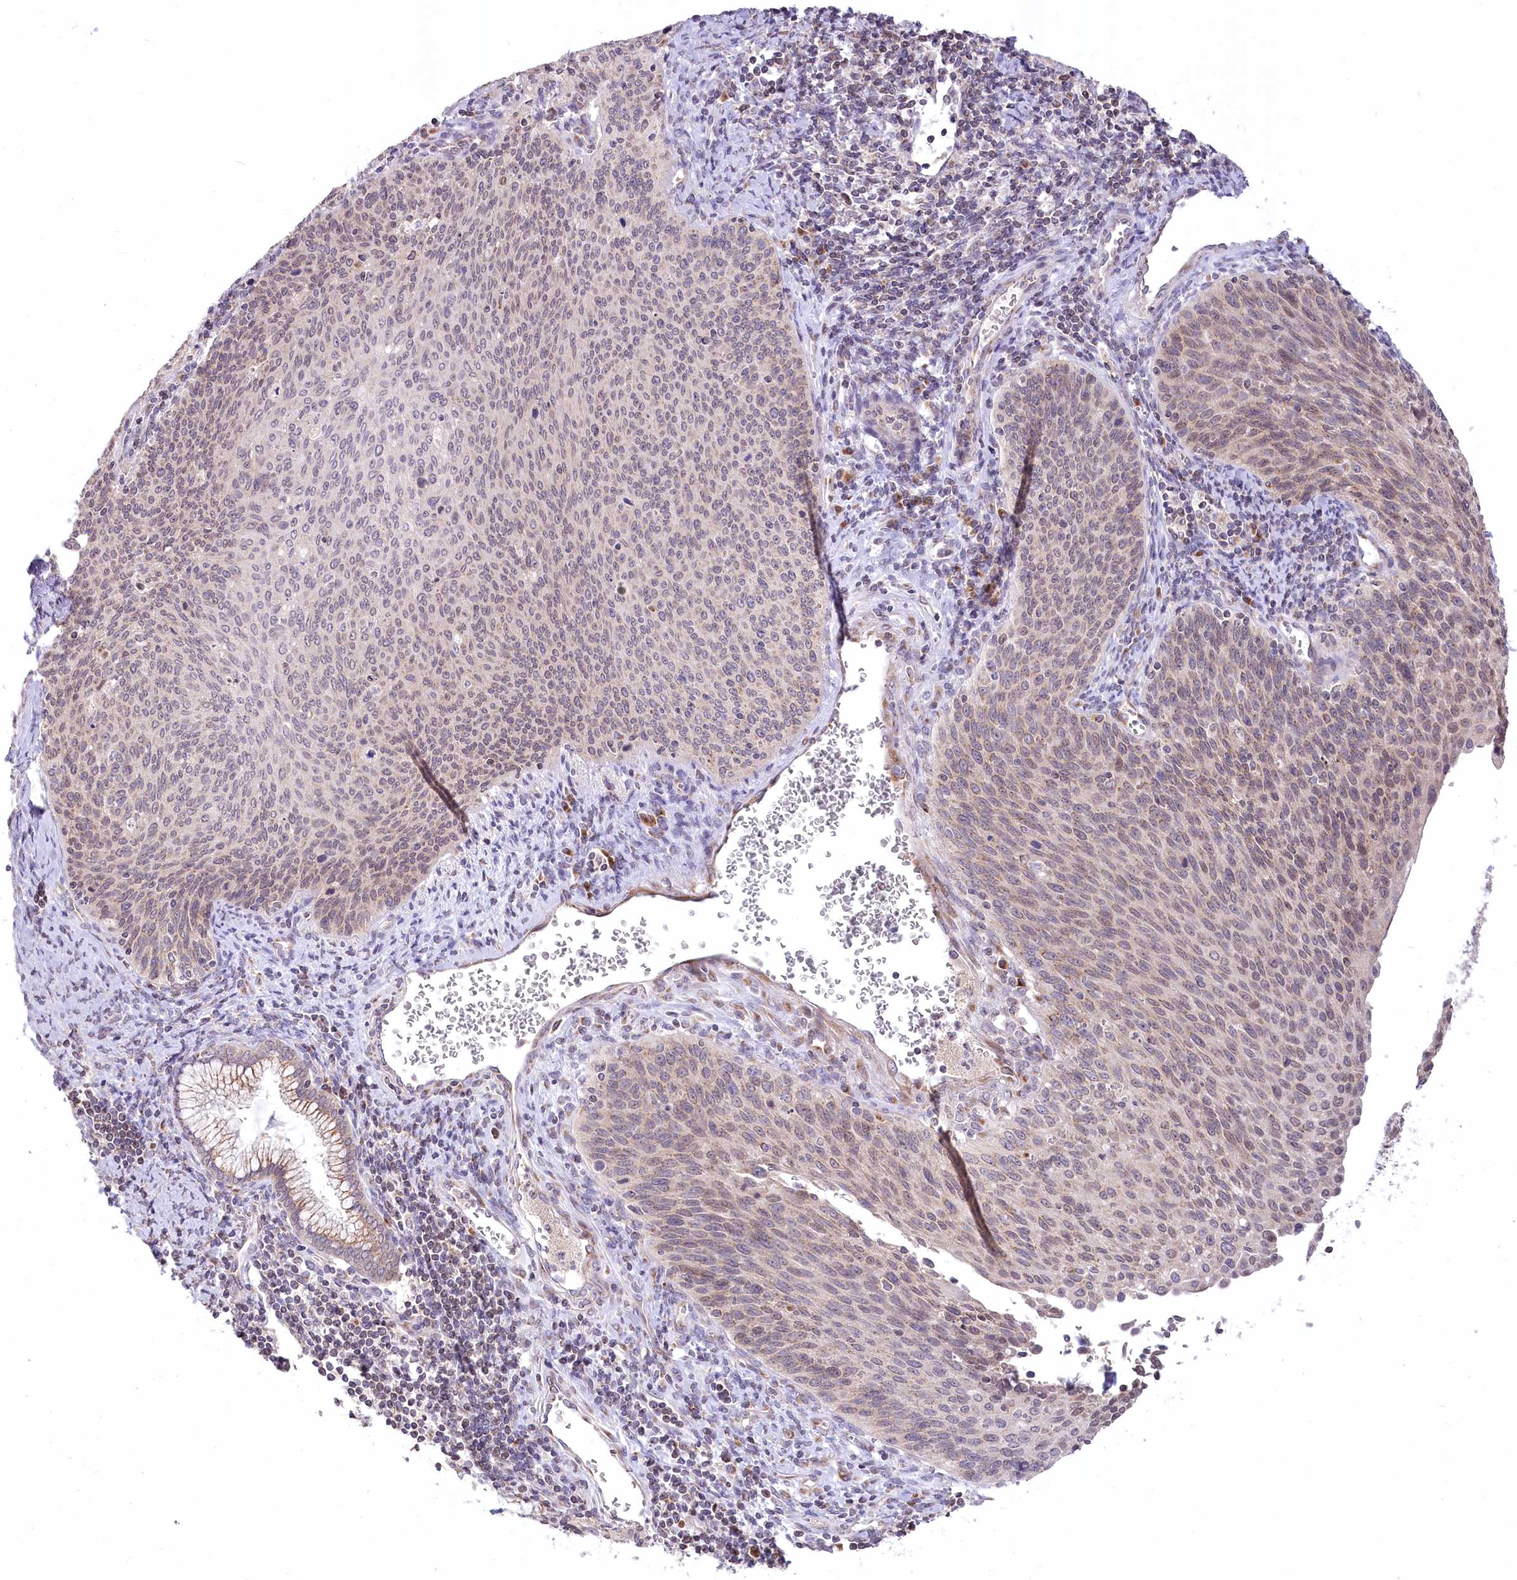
{"staining": {"intensity": "weak", "quantity": "25%-75%", "location": "nuclear"}, "tissue": "cervical cancer", "cell_type": "Tumor cells", "image_type": "cancer", "snomed": [{"axis": "morphology", "description": "Squamous cell carcinoma, NOS"}, {"axis": "topography", "description": "Cervix"}], "caption": "High-power microscopy captured an immunohistochemistry (IHC) micrograph of cervical cancer, revealing weak nuclear expression in about 25%-75% of tumor cells.", "gene": "STT3B", "patient": {"sex": "female", "age": 55}}